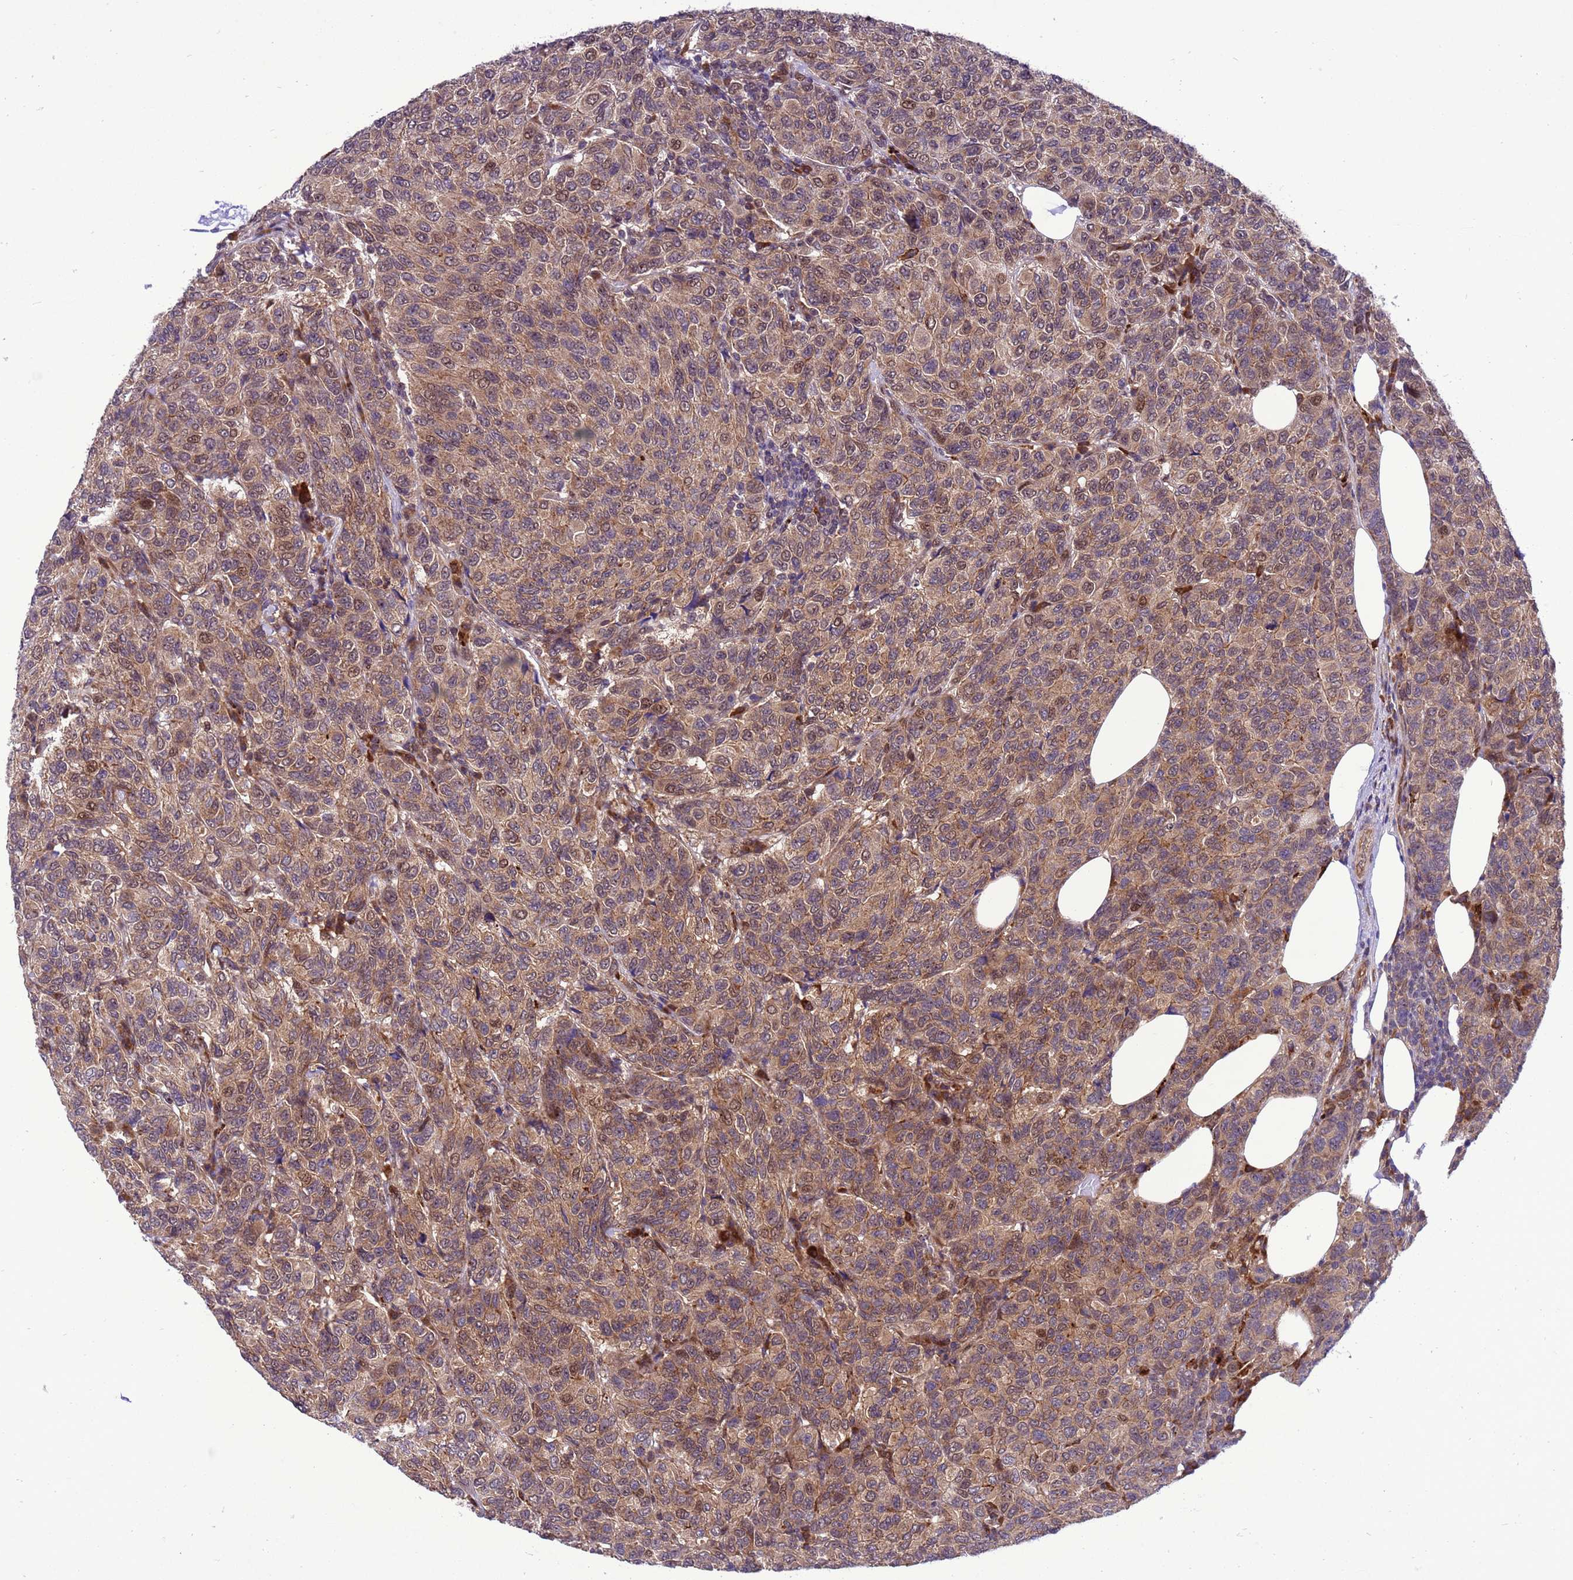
{"staining": {"intensity": "moderate", "quantity": ">75%", "location": "cytoplasmic/membranous,nuclear"}, "tissue": "breast cancer", "cell_type": "Tumor cells", "image_type": "cancer", "snomed": [{"axis": "morphology", "description": "Duct carcinoma"}, {"axis": "topography", "description": "Breast"}], "caption": "This is an image of immunohistochemistry (IHC) staining of breast infiltrating ductal carcinoma, which shows moderate expression in the cytoplasmic/membranous and nuclear of tumor cells.", "gene": "RASD1", "patient": {"sex": "female", "age": 55}}